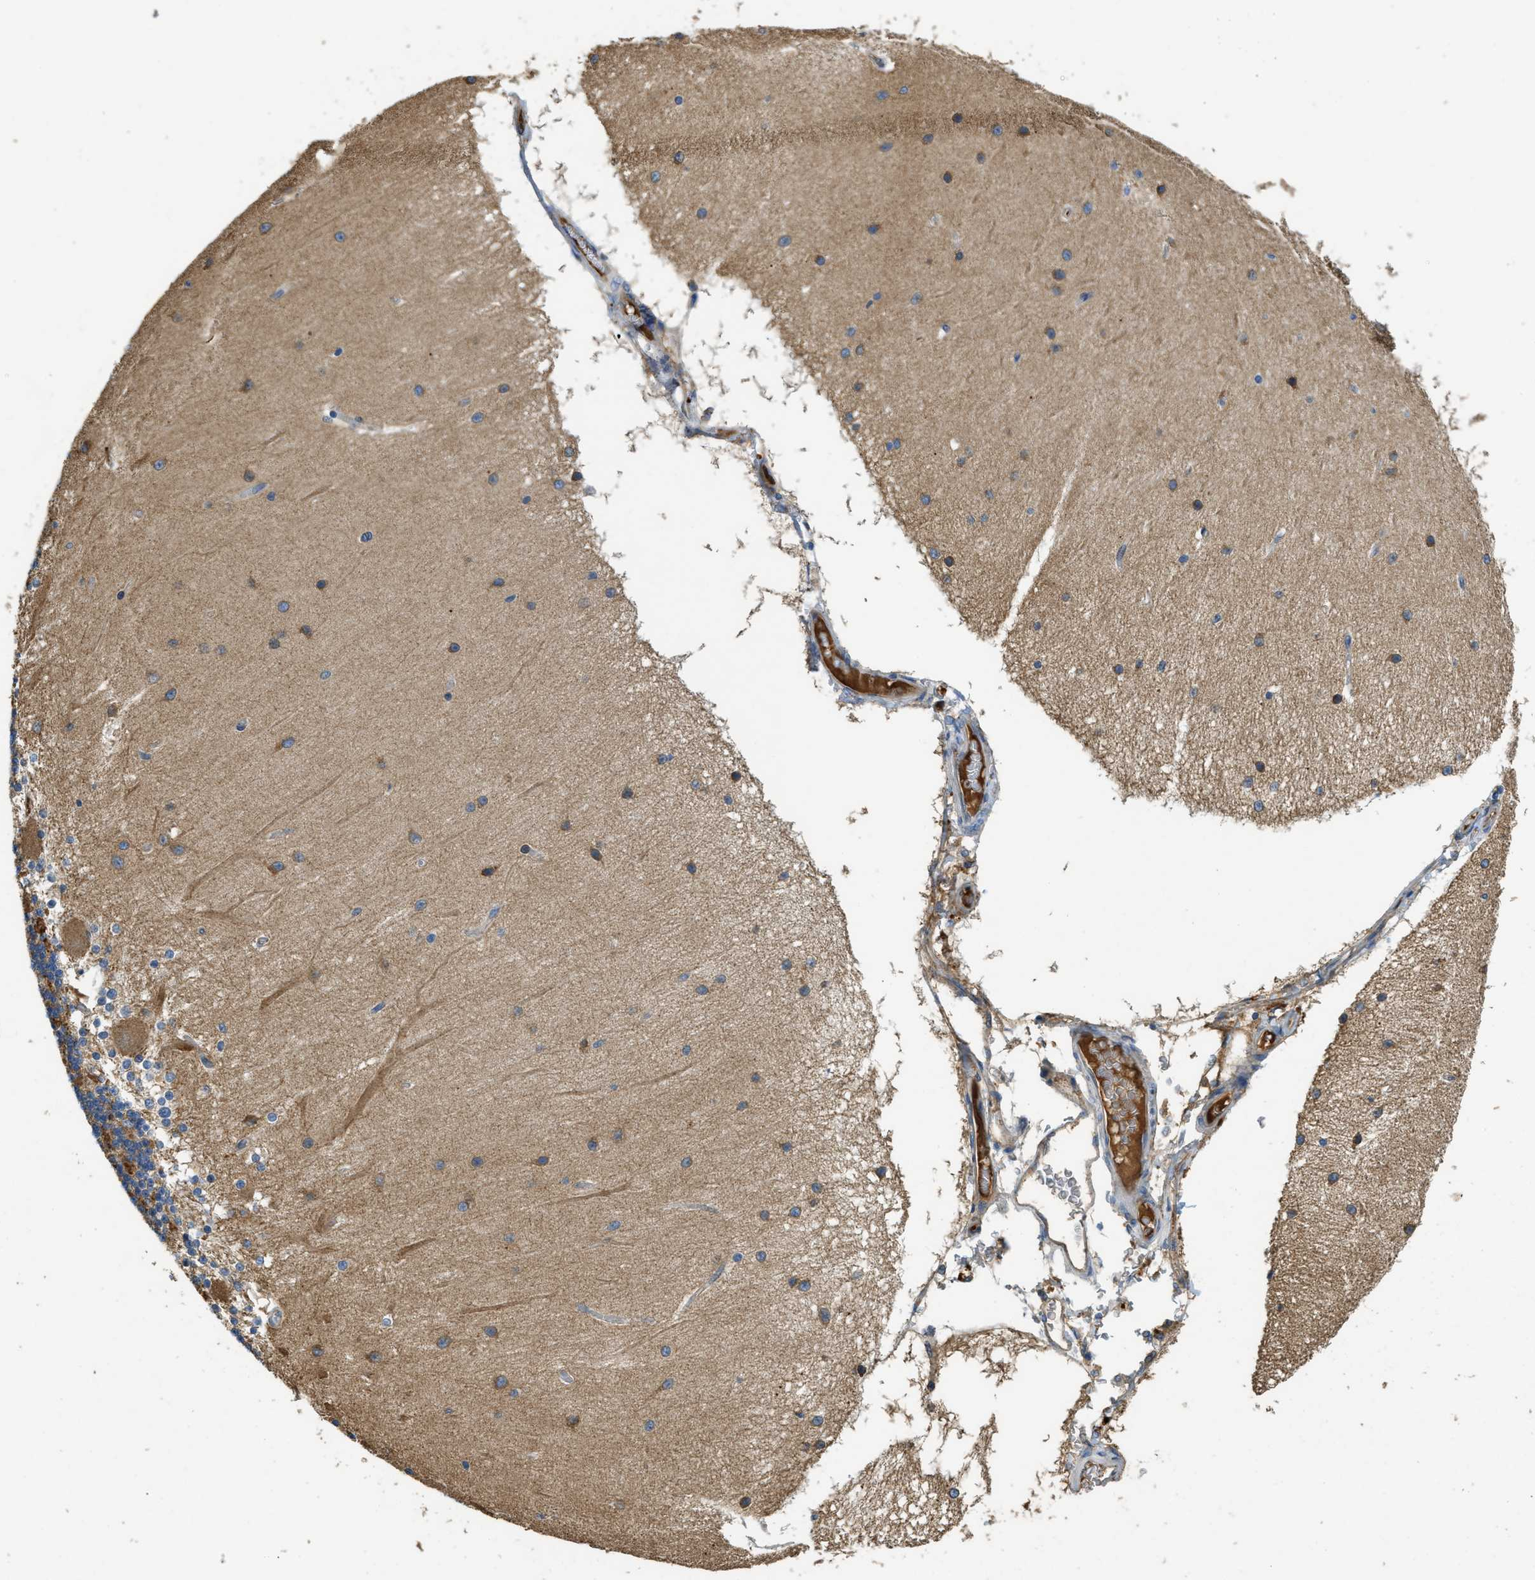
{"staining": {"intensity": "moderate", "quantity": ">75%", "location": "cytoplasmic/membranous"}, "tissue": "cerebellum", "cell_type": "Cells in granular layer", "image_type": "normal", "snomed": [{"axis": "morphology", "description": "Normal tissue, NOS"}, {"axis": "topography", "description": "Cerebellum"}], "caption": "DAB (3,3'-diaminobenzidine) immunohistochemical staining of unremarkable cerebellum exhibits moderate cytoplasmic/membranous protein staining in approximately >75% of cells in granular layer. (DAB IHC, brown staining for protein, blue staining for nuclei).", "gene": "RIPK2", "patient": {"sex": "female", "age": 54}}